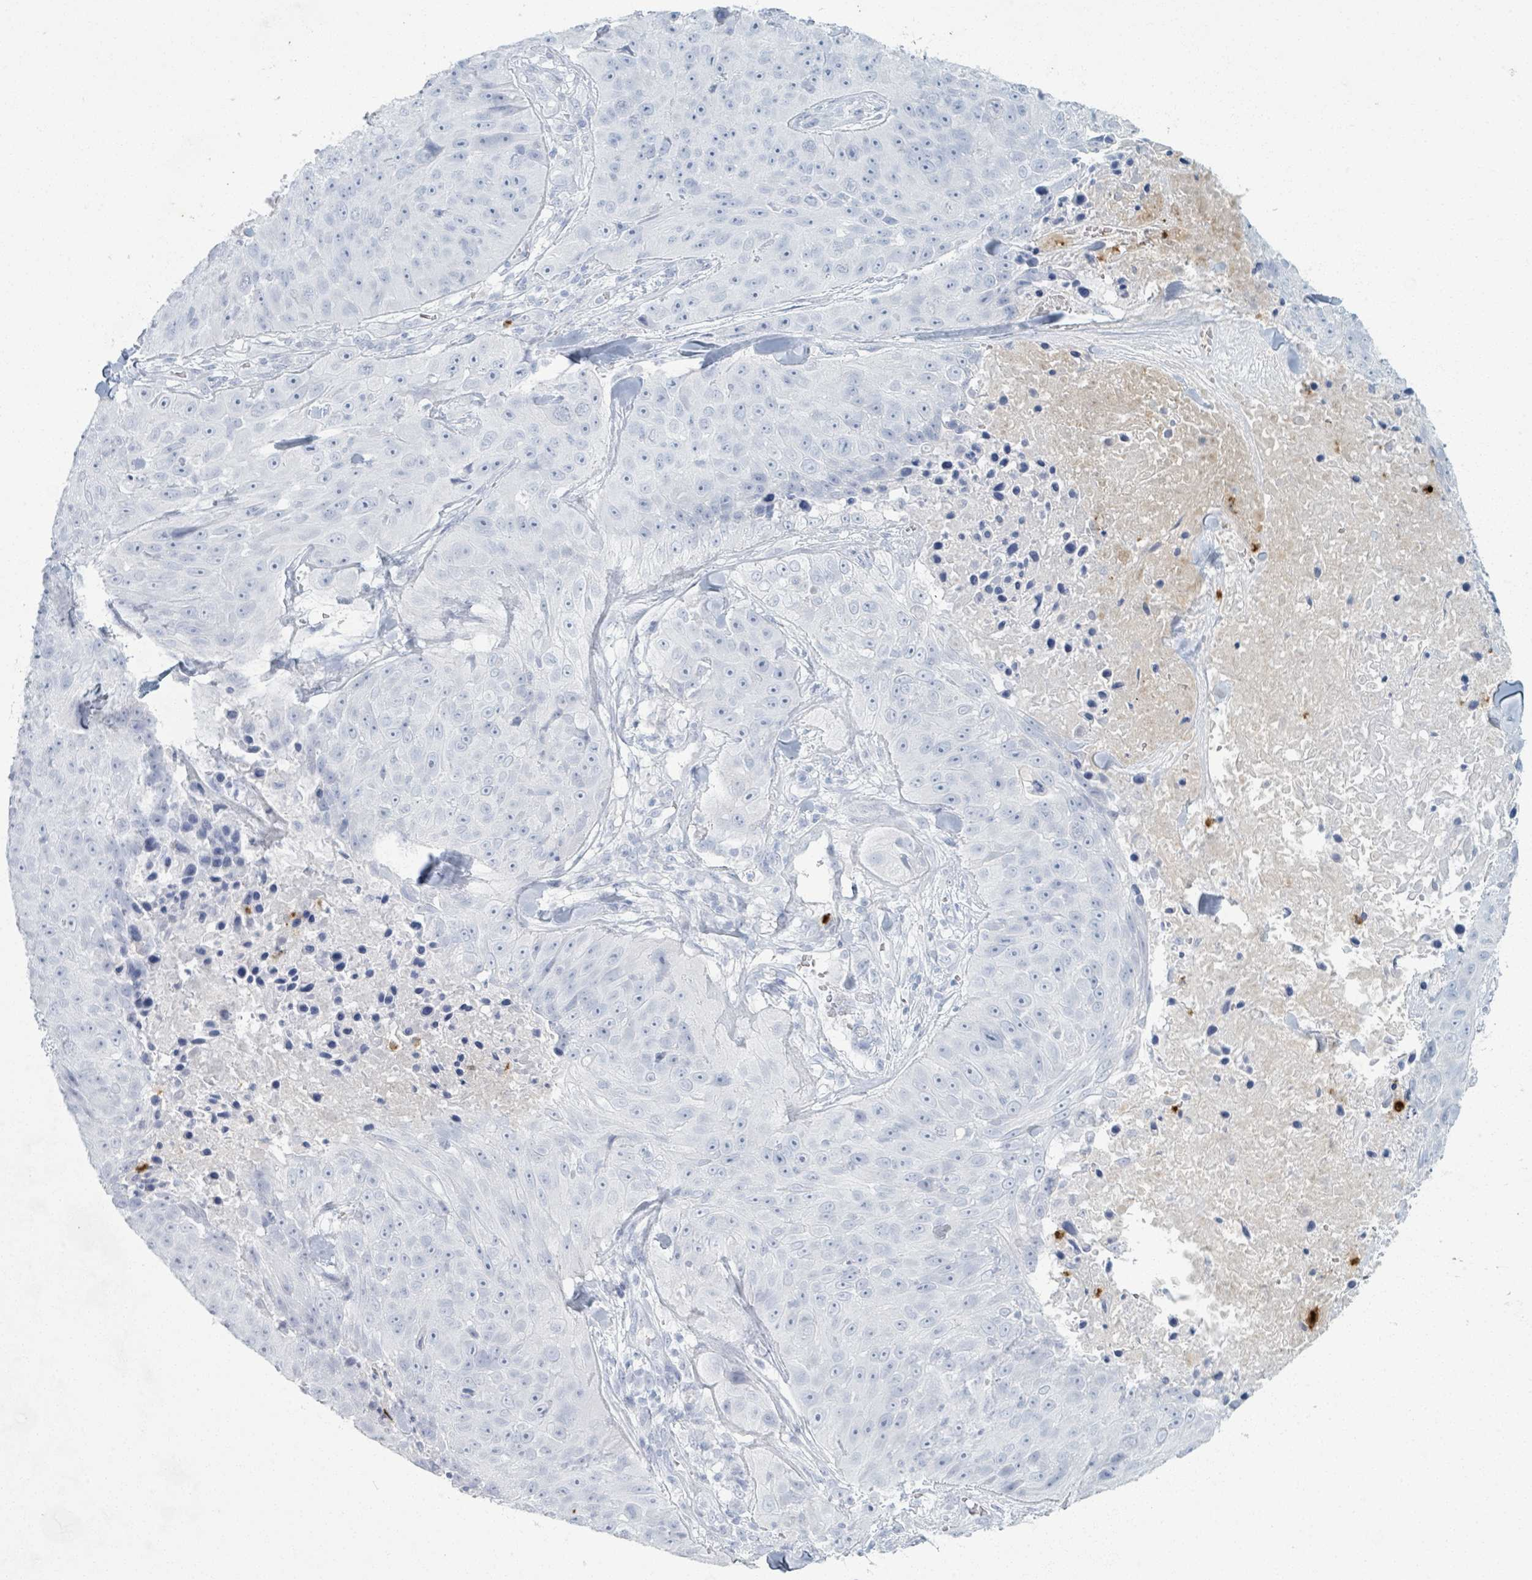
{"staining": {"intensity": "negative", "quantity": "none", "location": "none"}, "tissue": "skin cancer", "cell_type": "Tumor cells", "image_type": "cancer", "snomed": [{"axis": "morphology", "description": "Squamous cell carcinoma, NOS"}, {"axis": "topography", "description": "Skin"}], "caption": "High power microscopy histopathology image of an immunohistochemistry photomicrograph of skin squamous cell carcinoma, revealing no significant staining in tumor cells.", "gene": "DEFA4", "patient": {"sex": "female", "age": 87}}